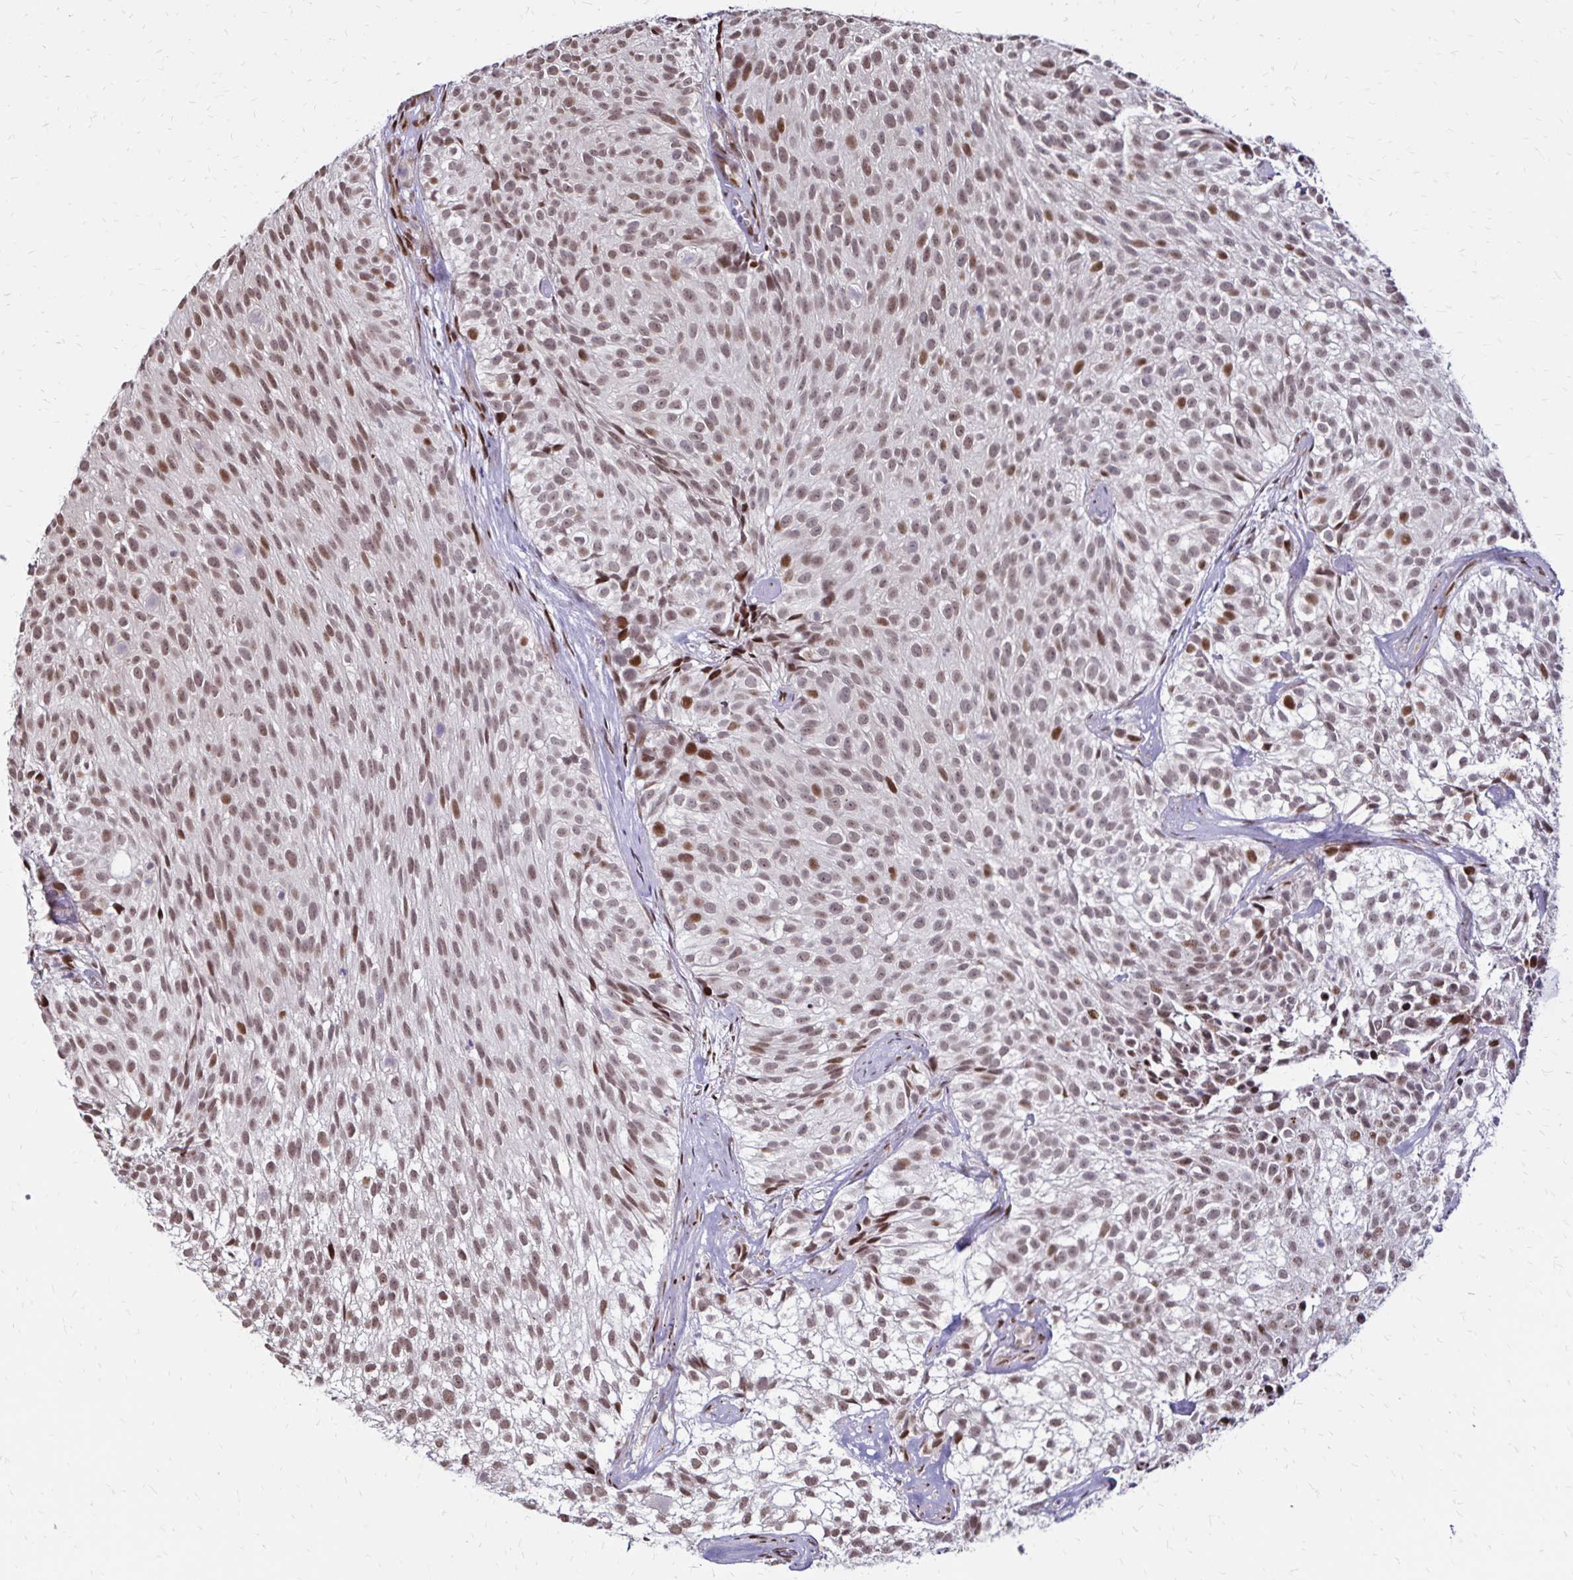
{"staining": {"intensity": "moderate", "quantity": ">75%", "location": "nuclear"}, "tissue": "urothelial cancer", "cell_type": "Tumor cells", "image_type": "cancer", "snomed": [{"axis": "morphology", "description": "Urothelial carcinoma, Low grade"}, {"axis": "topography", "description": "Urinary bladder"}], "caption": "Urothelial cancer stained for a protein (brown) displays moderate nuclear positive positivity in approximately >75% of tumor cells.", "gene": "TOB1", "patient": {"sex": "male", "age": 70}}